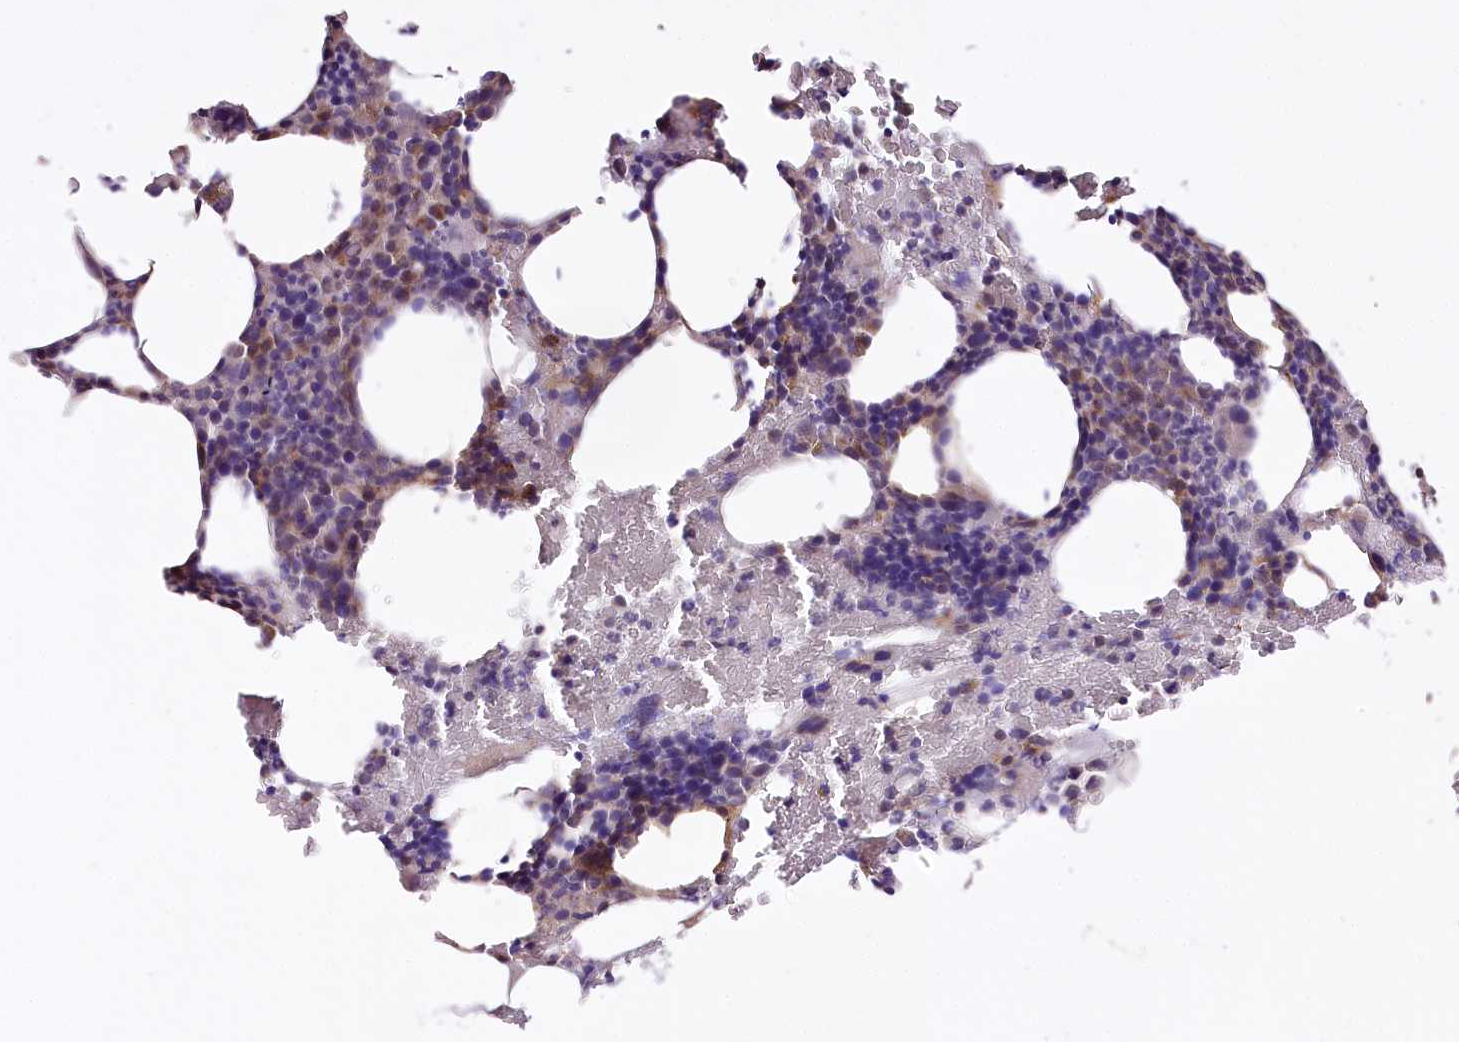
{"staining": {"intensity": "weak", "quantity": "<25%", "location": "cytoplasmic/membranous"}, "tissue": "bone marrow", "cell_type": "Hematopoietic cells", "image_type": "normal", "snomed": [{"axis": "morphology", "description": "Normal tissue, NOS"}, {"axis": "topography", "description": "Bone marrow"}], "caption": "Human bone marrow stained for a protein using IHC reveals no staining in hematopoietic cells.", "gene": "ZNF226", "patient": {"sex": "male", "age": 62}}